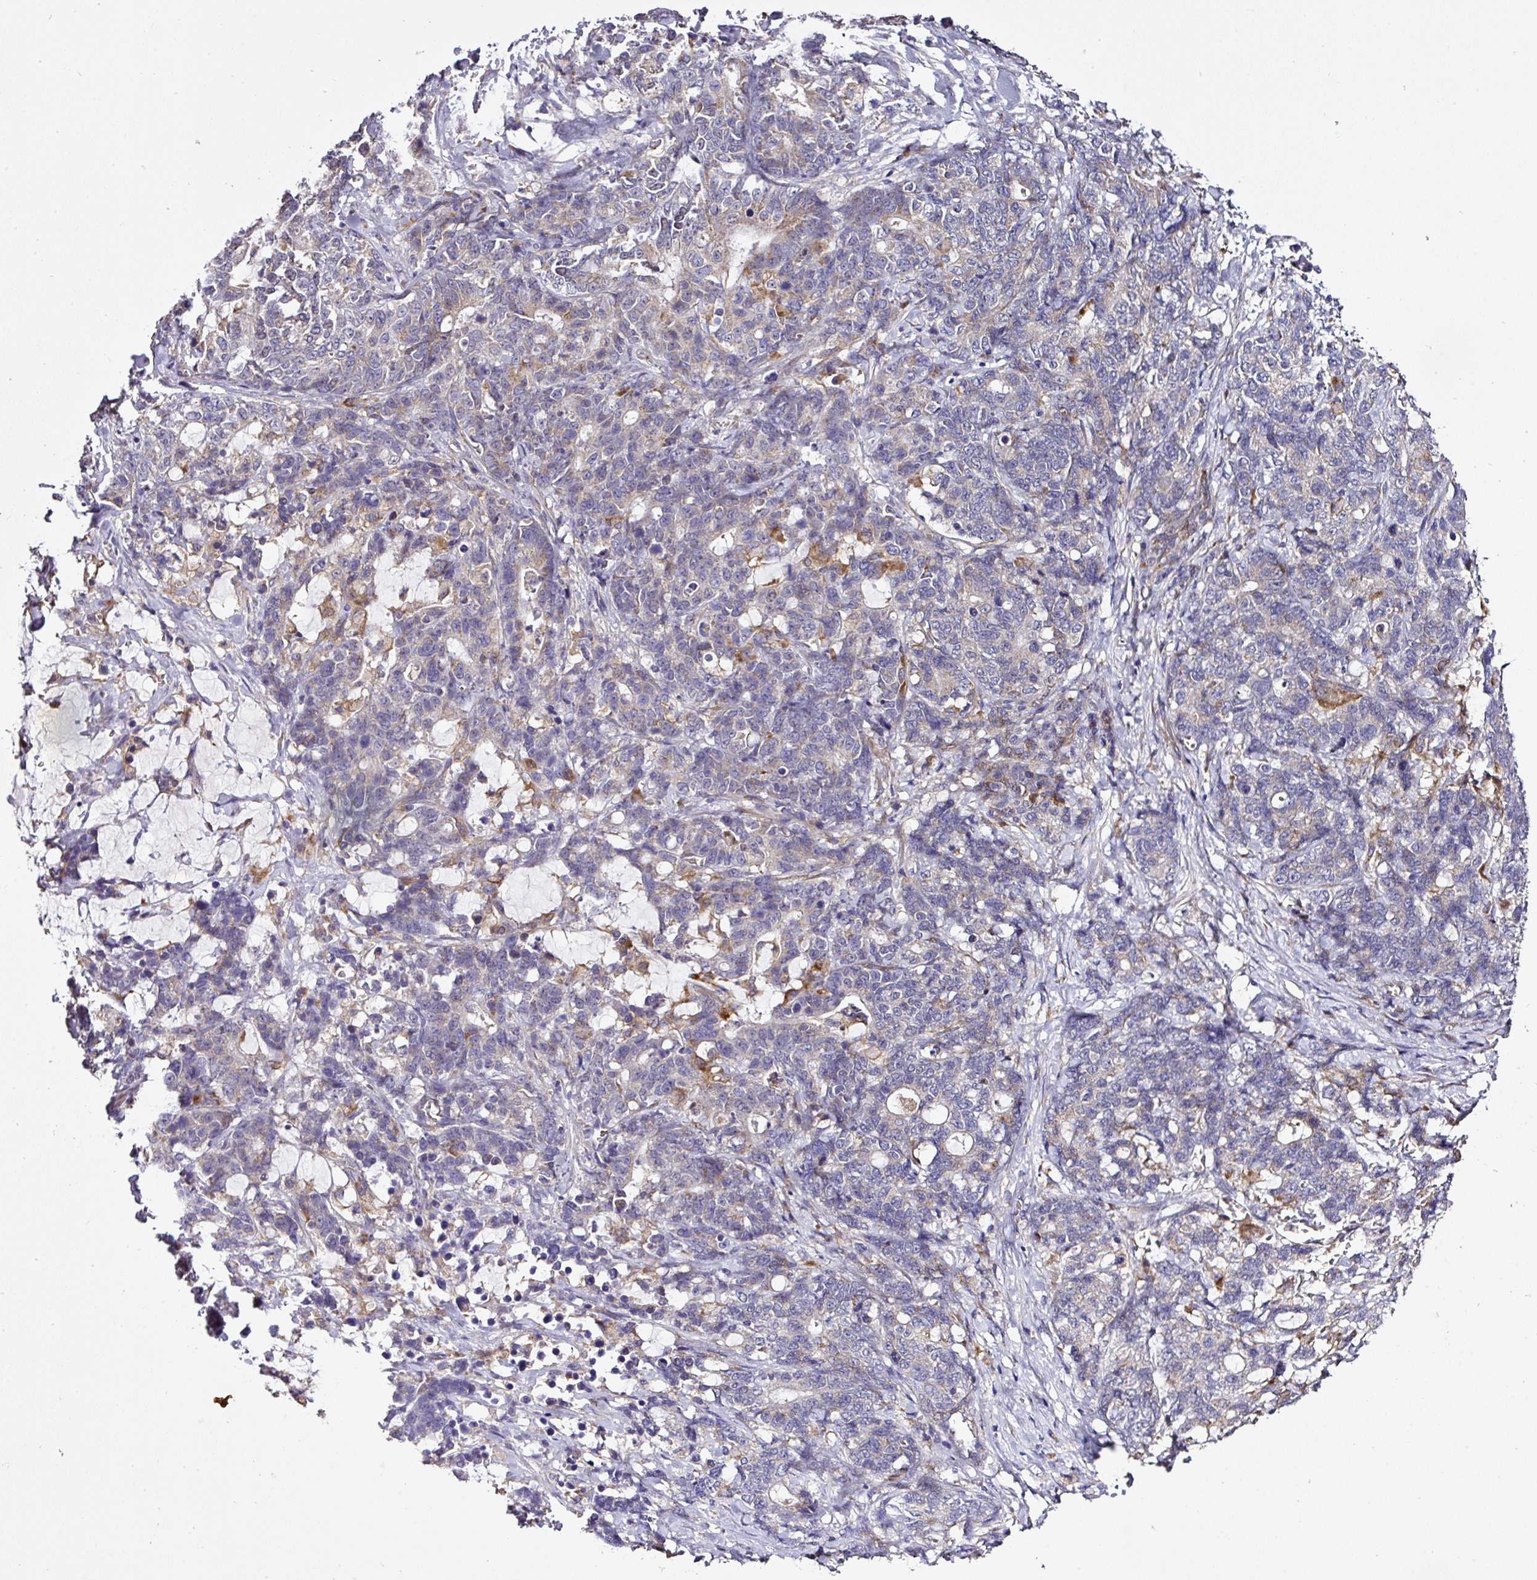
{"staining": {"intensity": "negative", "quantity": "none", "location": "none"}, "tissue": "stomach cancer", "cell_type": "Tumor cells", "image_type": "cancer", "snomed": [{"axis": "morphology", "description": "Normal tissue, NOS"}, {"axis": "morphology", "description": "Adenocarcinoma, NOS"}, {"axis": "topography", "description": "Stomach"}], "caption": "An IHC micrograph of stomach cancer (adenocarcinoma) is shown. There is no staining in tumor cells of stomach cancer (adenocarcinoma).", "gene": "ZNF513", "patient": {"sex": "female", "age": 64}}